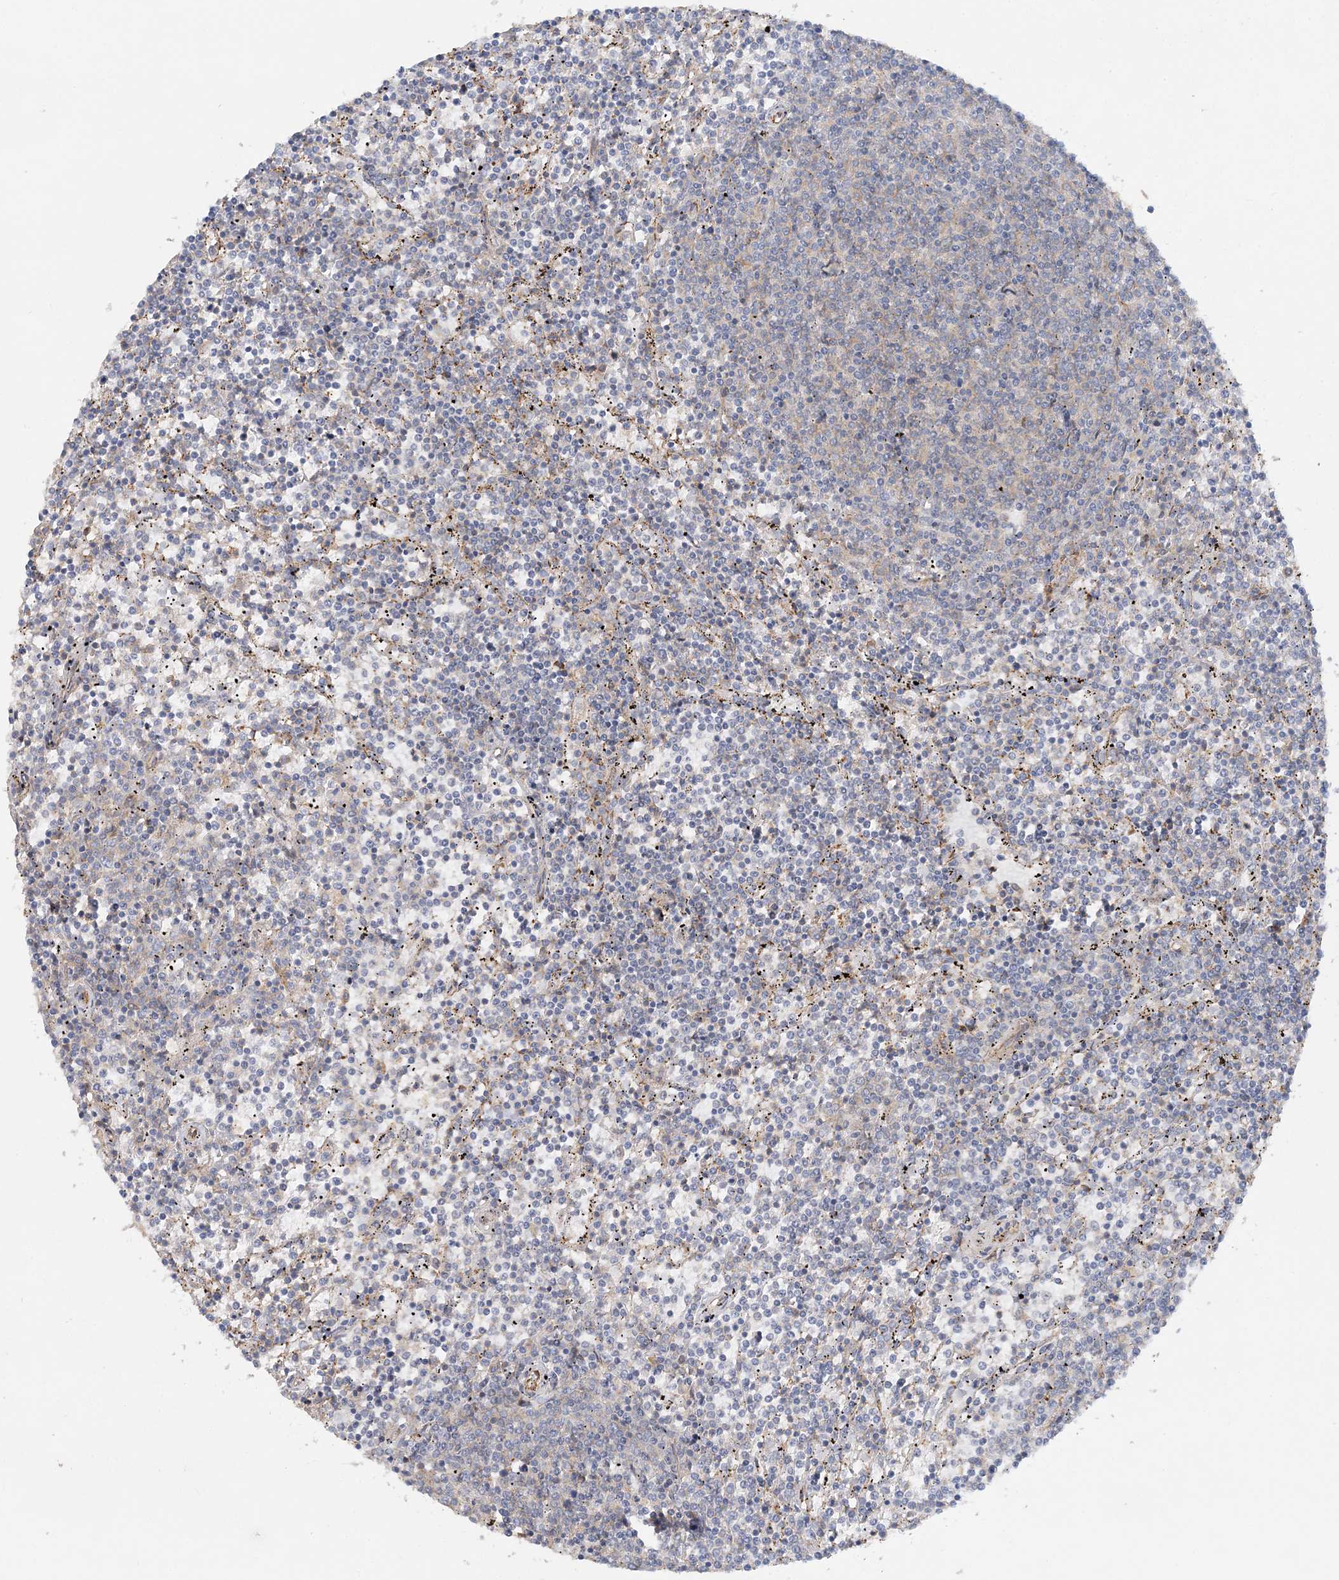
{"staining": {"intensity": "negative", "quantity": "none", "location": "none"}, "tissue": "lymphoma", "cell_type": "Tumor cells", "image_type": "cancer", "snomed": [{"axis": "morphology", "description": "Malignant lymphoma, non-Hodgkin's type, Low grade"}, {"axis": "topography", "description": "Spleen"}], "caption": "Immunohistochemical staining of human malignant lymphoma, non-Hodgkin's type (low-grade) demonstrates no significant staining in tumor cells.", "gene": "MAT2B", "patient": {"sex": "female", "age": 50}}